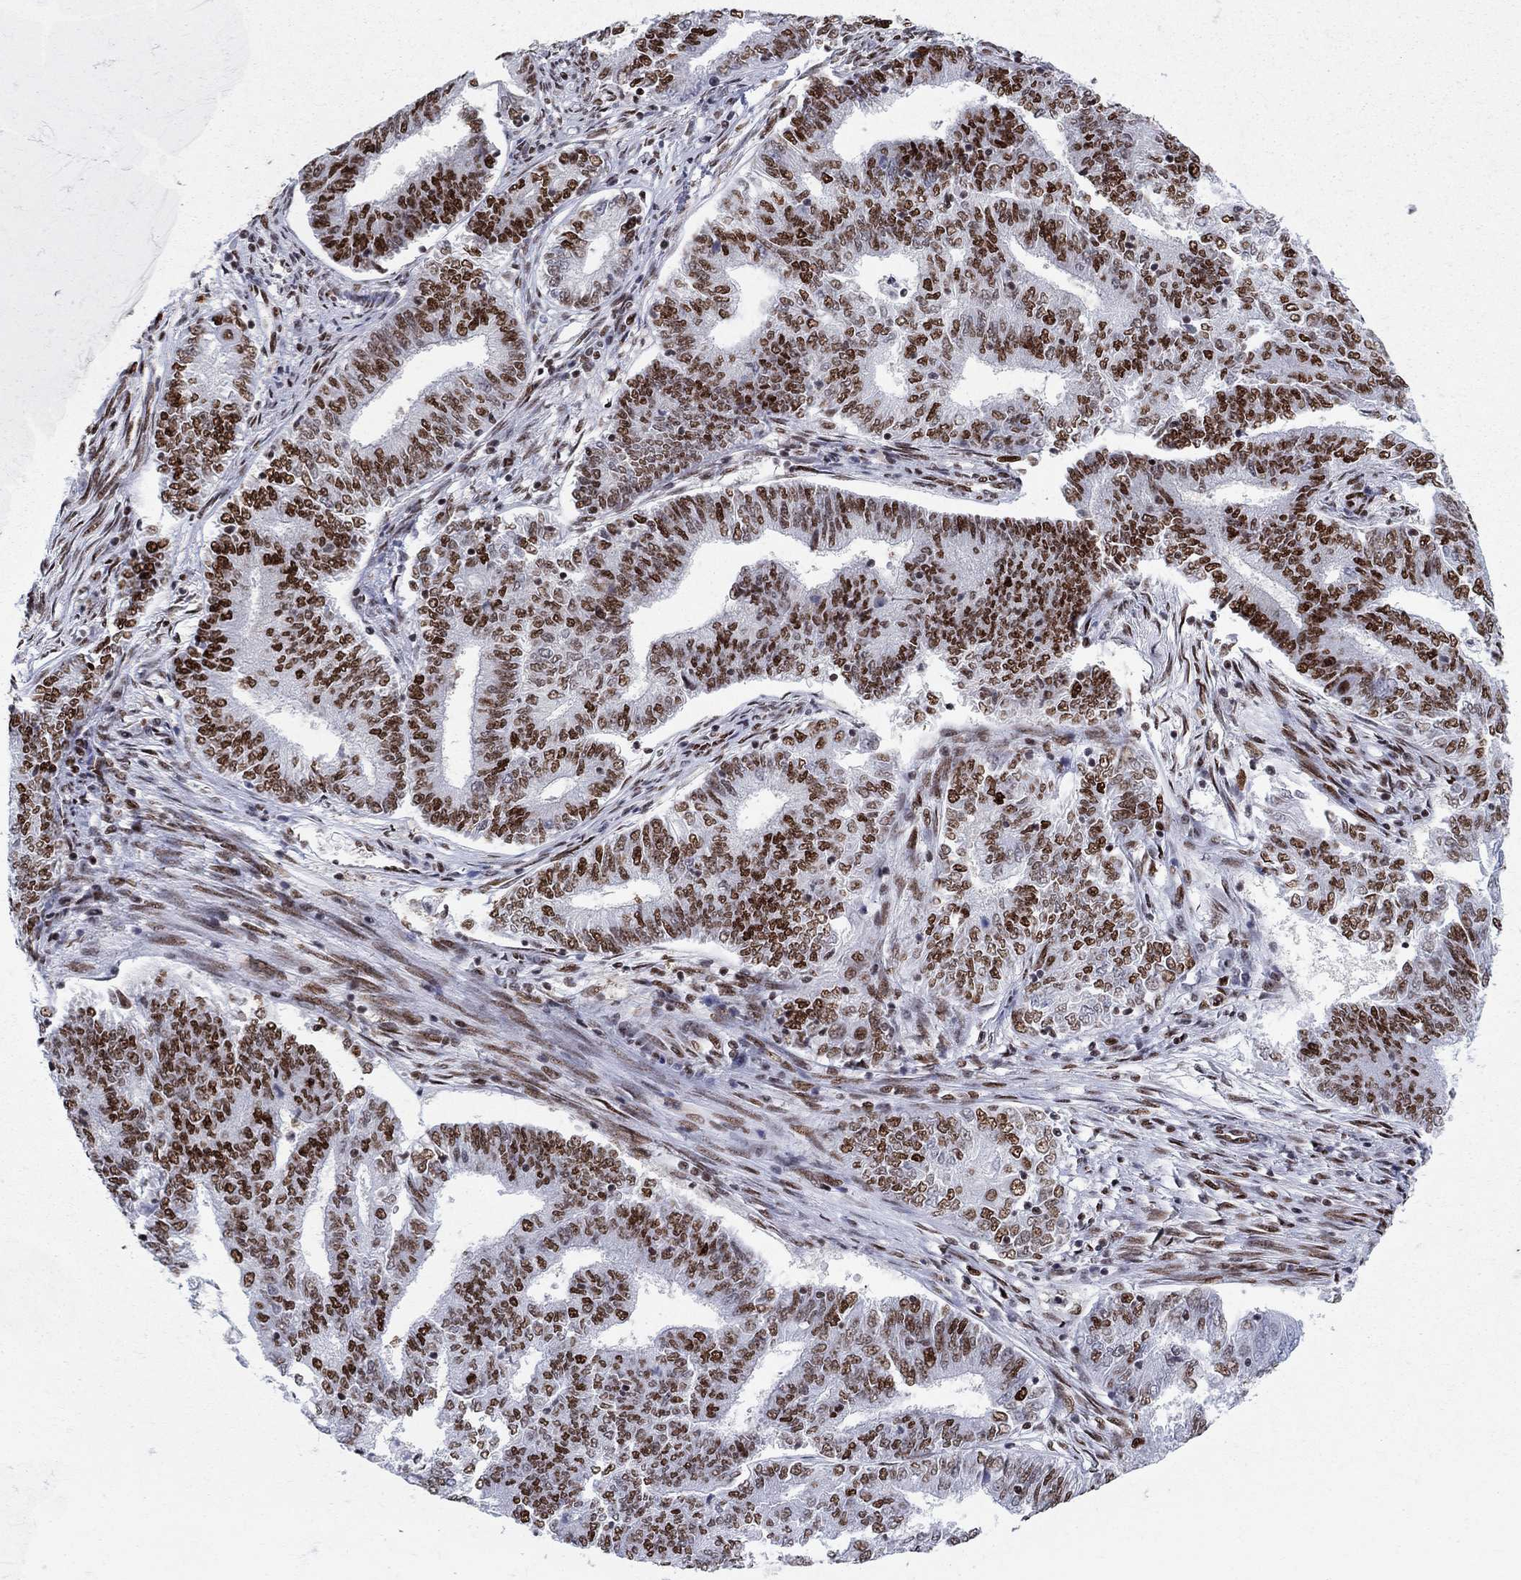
{"staining": {"intensity": "strong", "quantity": ">75%", "location": "nuclear"}, "tissue": "endometrial cancer", "cell_type": "Tumor cells", "image_type": "cancer", "snomed": [{"axis": "morphology", "description": "Adenocarcinoma, NOS"}, {"axis": "topography", "description": "Endometrium"}], "caption": "Immunohistochemical staining of endometrial cancer (adenocarcinoma) displays high levels of strong nuclear positivity in approximately >75% of tumor cells. (DAB (3,3'-diaminobenzidine) IHC with brightfield microscopy, high magnification).", "gene": "ZNHIT3", "patient": {"sex": "female", "age": 62}}